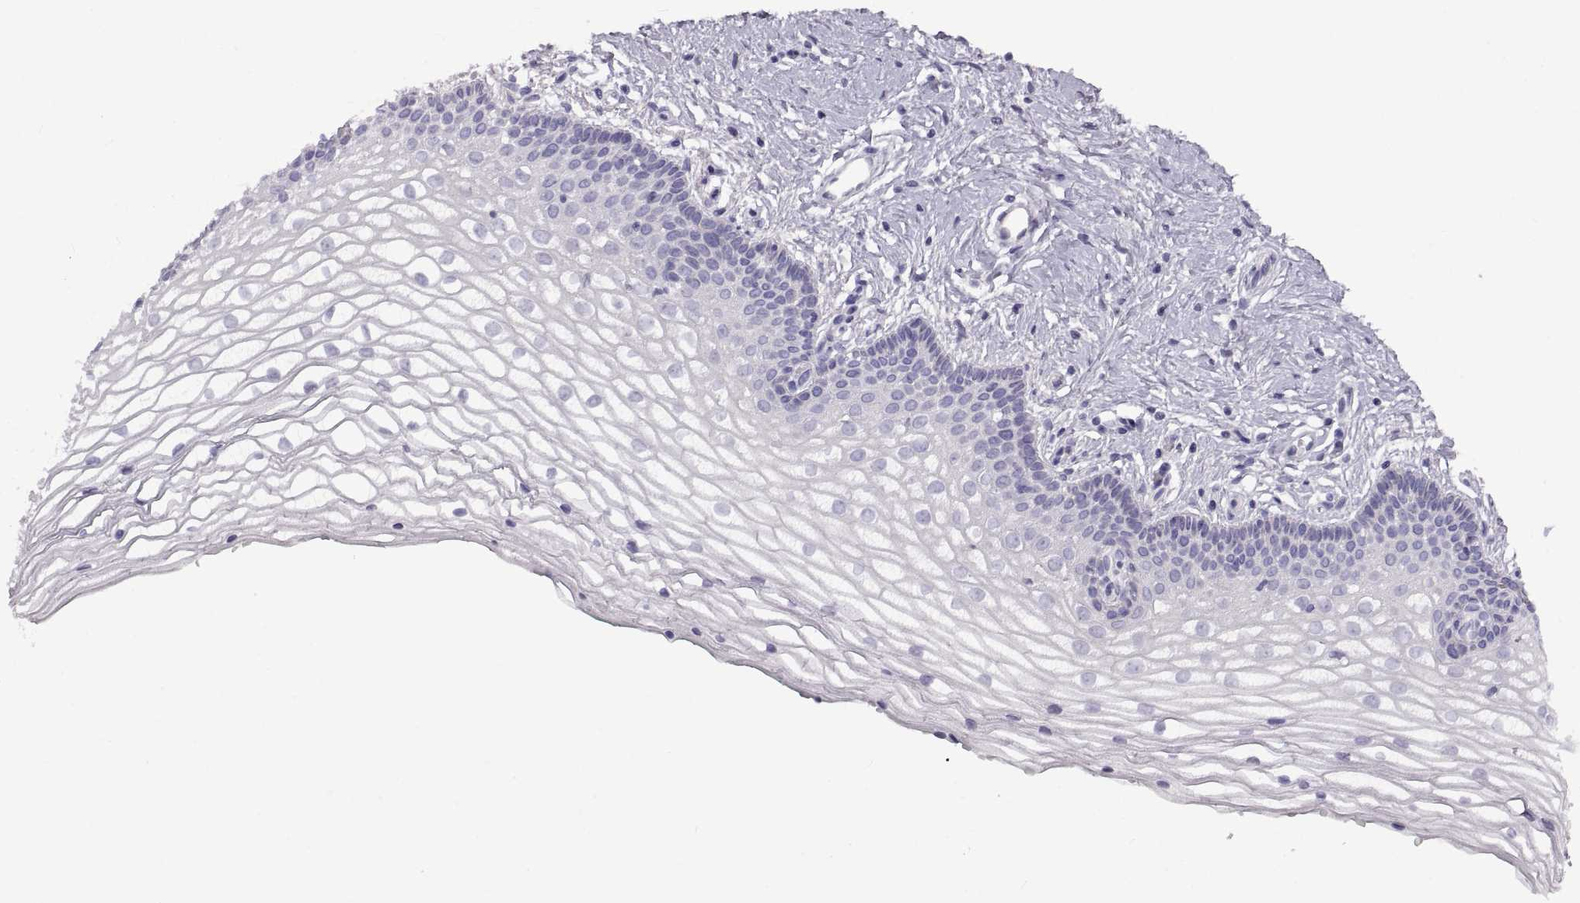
{"staining": {"intensity": "negative", "quantity": "none", "location": "none"}, "tissue": "vagina", "cell_type": "Squamous epithelial cells", "image_type": "normal", "snomed": [{"axis": "morphology", "description": "Normal tissue, NOS"}, {"axis": "topography", "description": "Vagina"}], "caption": "An immunohistochemistry photomicrograph of normal vagina is shown. There is no staining in squamous epithelial cells of vagina. The staining is performed using DAB brown chromogen with nuclei counter-stained in using hematoxylin.", "gene": "CRYBB3", "patient": {"sex": "female", "age": 36}}